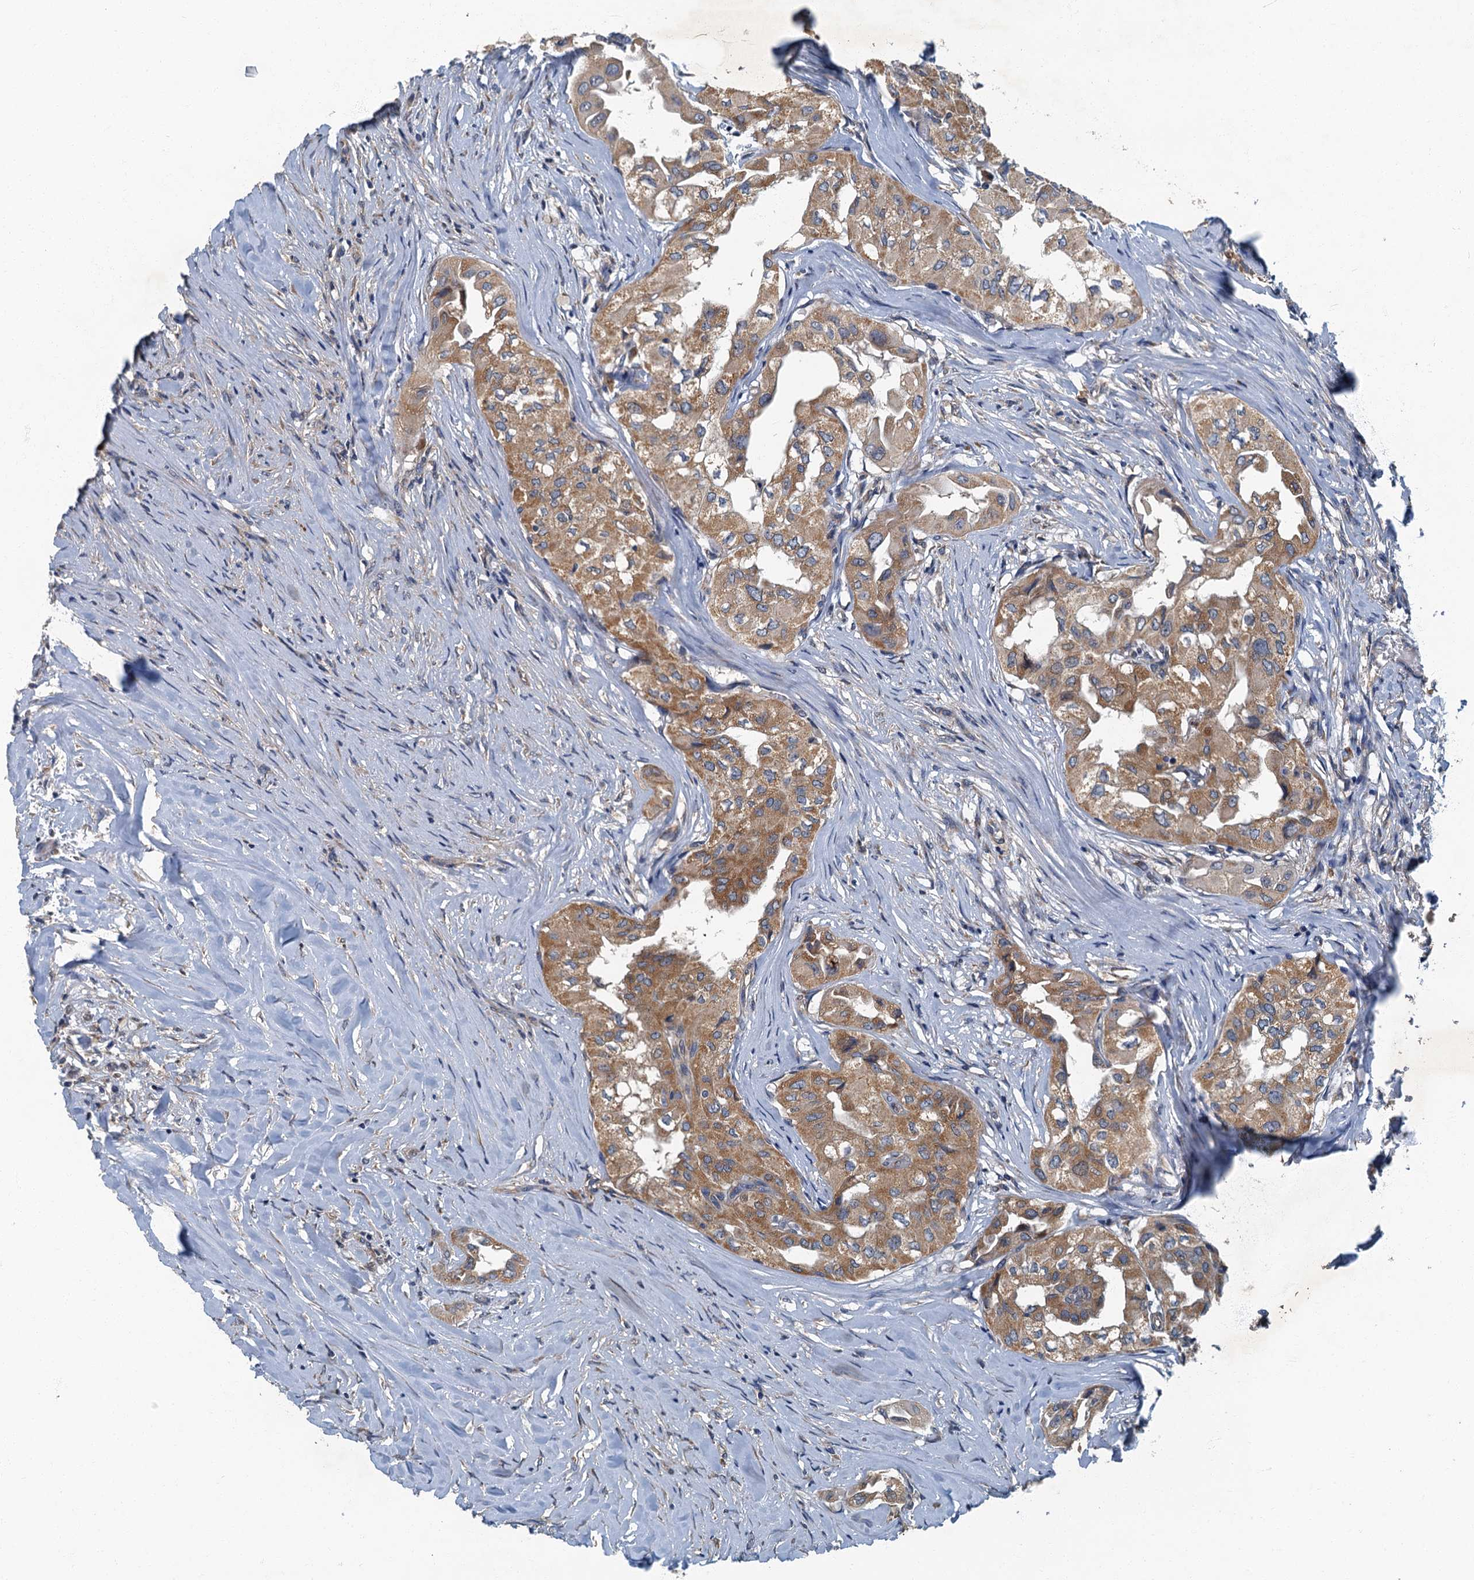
{"staining": {"intensity": "moderate", "quantity": ">75%", "location": "cytoplasmic/membranous"}, "tissue": "thyroid cancer", "cell_type": "Tumor cells", "image_type": "cancer", "snomed": [{"axis": "morphology", "description": "Papillary adenocarcinoma, NOS"}, {"axis": "topography", "description": "Thyroid gland"}], "caption": "Protein expression analysis of papillary adenocarcinoma (thyroid) reveals moderate cytoplasmic/membranous expression in approximately >75% of tumor cells. (Stains: DAB in brown, nuclei in blue, Microscopy: brightfield microscopy at high magnification).", "gene": "DDX49", "patient": {"sex": "female", "age": 59}}